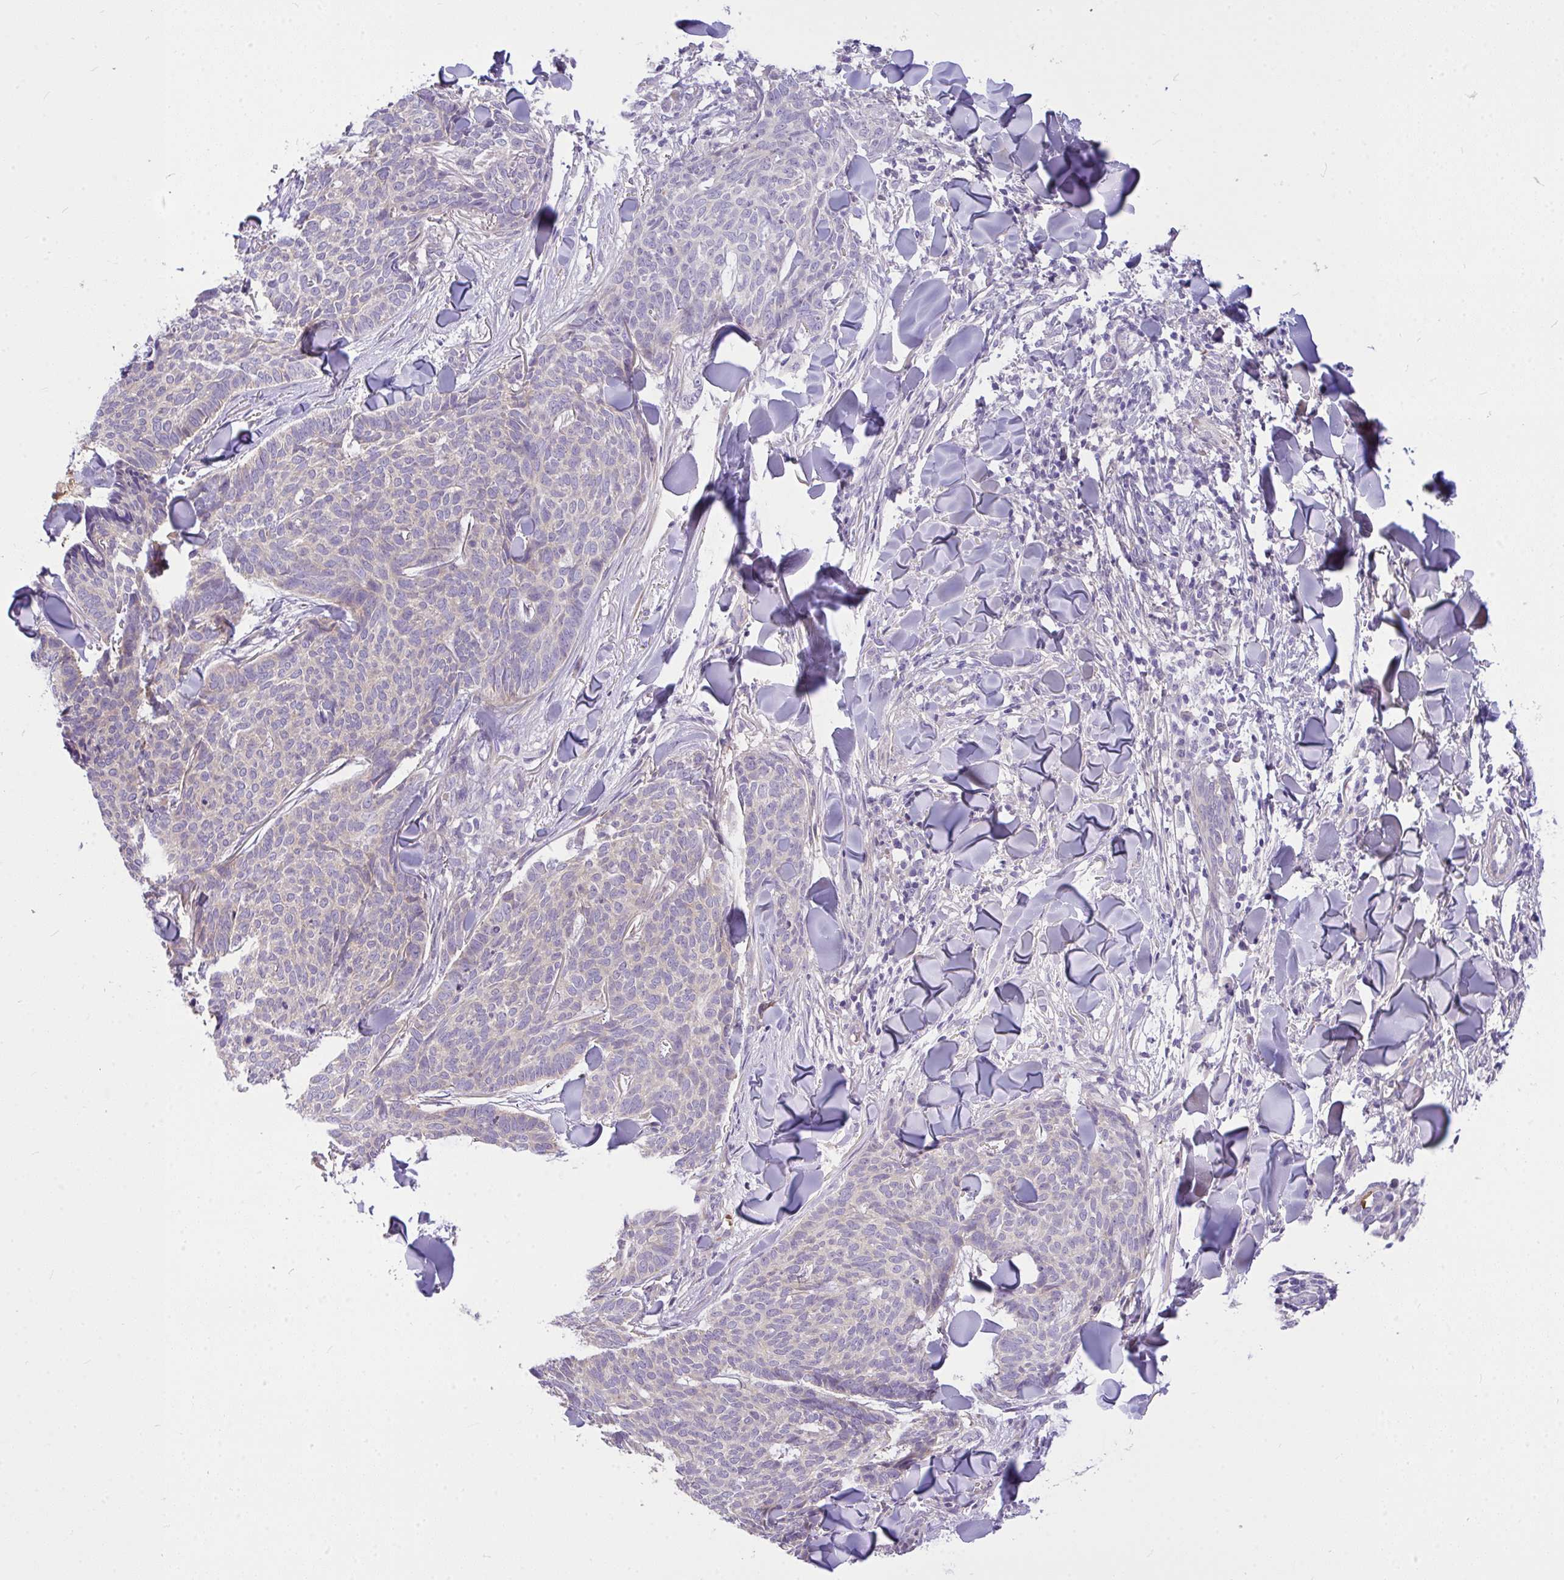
{"staining": {"intensity": "negative", "quantity": "none", "location": "none"}, "tissue": "skin cancer", "cell_type": "Tumor cells", "image_type": "cancer", "snomed": [{"axis": "morphology", "description": "Normal tissue, NOS"}, {"axis": "morphology", "description": "Basal cell carcinoma"}, {"axis": "topography", "description": "Skin"}], "caption": "The histopathology image exhibits no staining of tumor cells in skin cancer.", "gene": "MOCS1", "patient": {"sex": "male", "age": 50}}